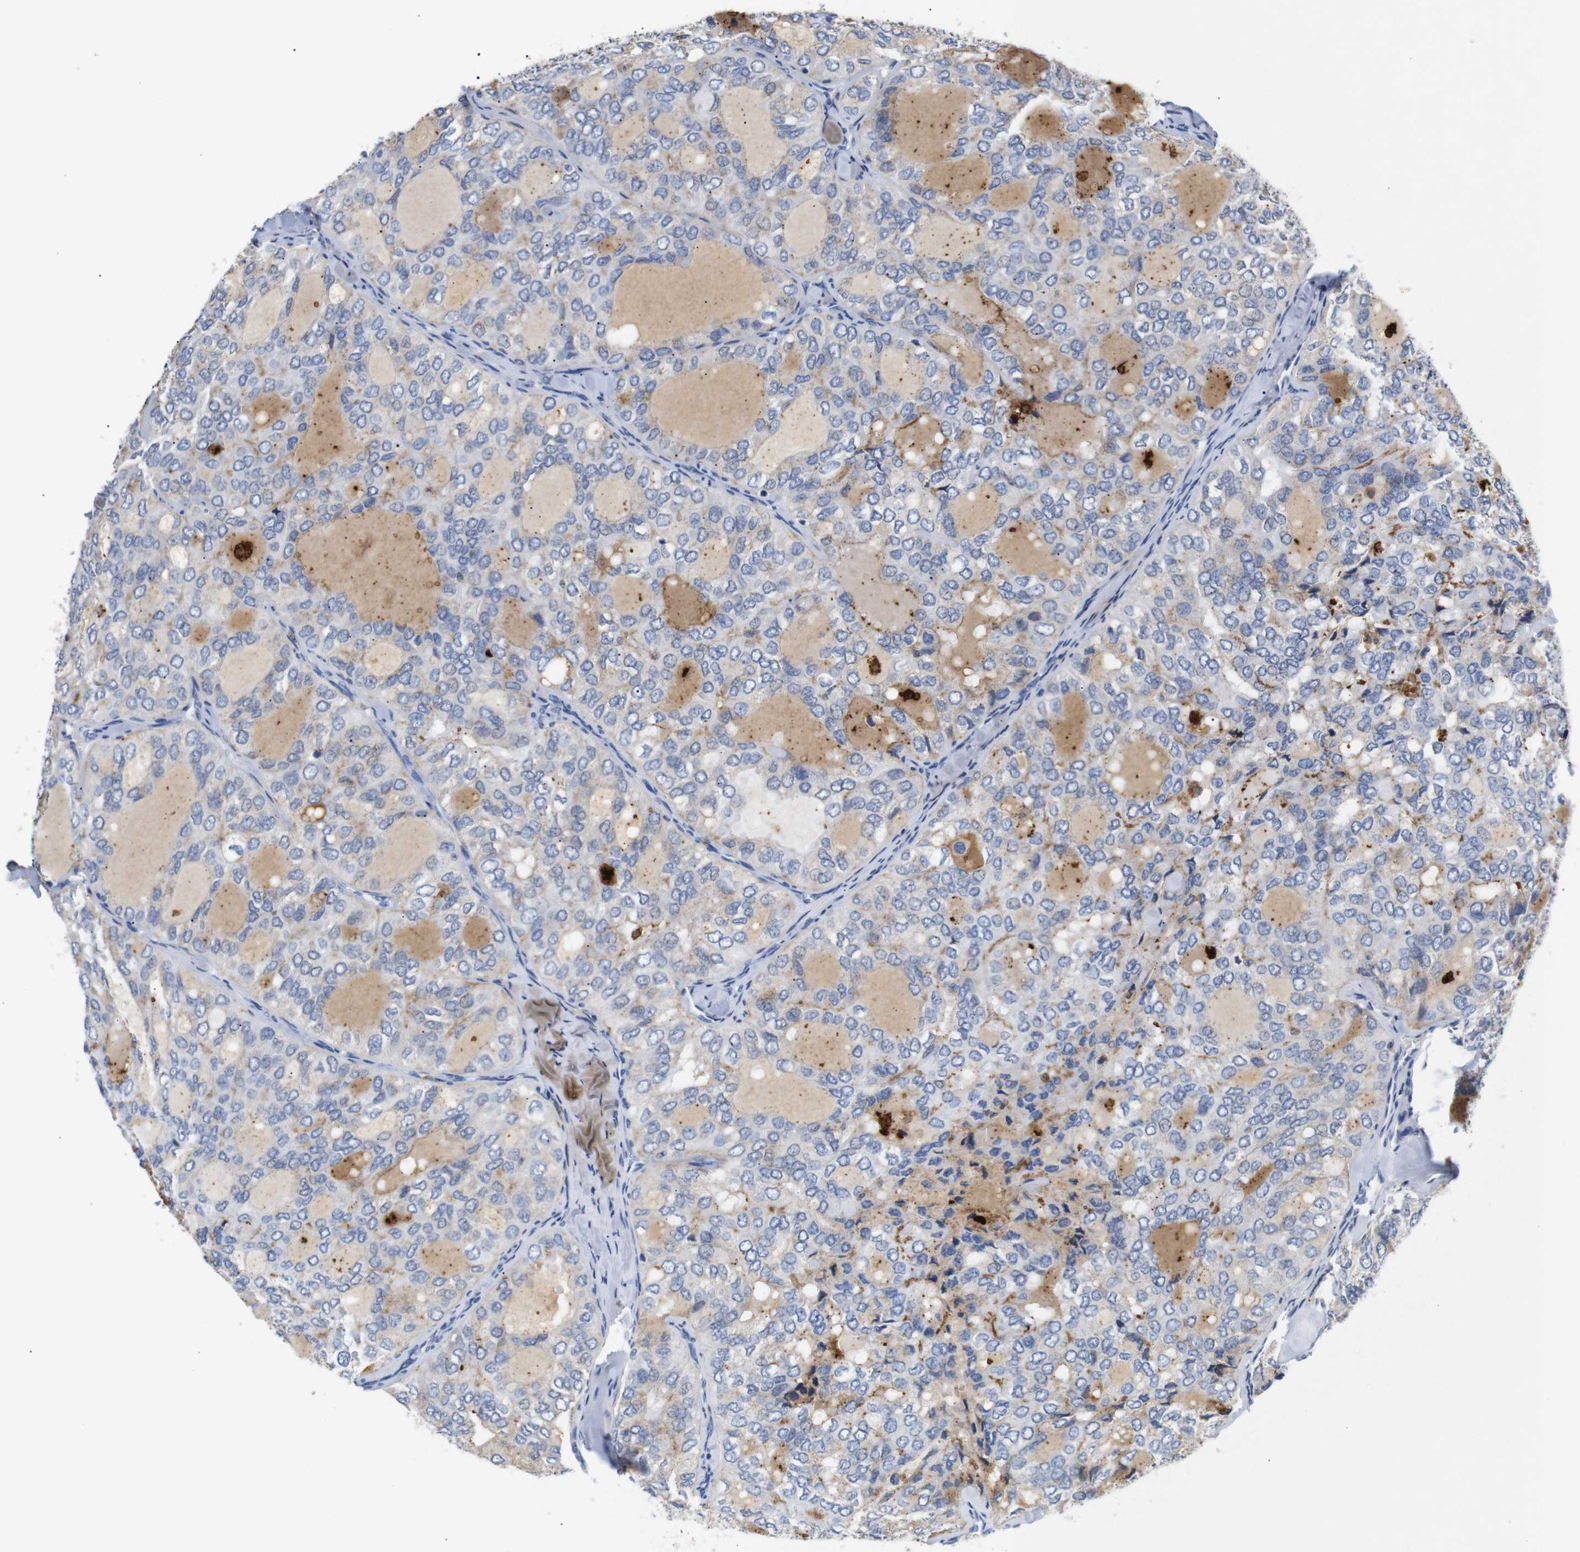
{"staining": {"intensity": "moderate", "quantity": "<25%", "location": "cytoplasmic/membranous"}, "tissue": "thyroid cancer", "cell_type": "Tumor cells", "image_type": "cancer", "snomed": [{"axis": "morphology", "description": "Follicular adenoma carcinoma, NOS"}, {"axis": "topography", "description": "Thyroid gland"}], "caption": "Thyroid cancer tissue demonstrates moderate cytoplasmic/membranous positivity in about <25% of tumor cells", "gene": "SDCBP", "patient": {"sex": "male", "age": 75}}